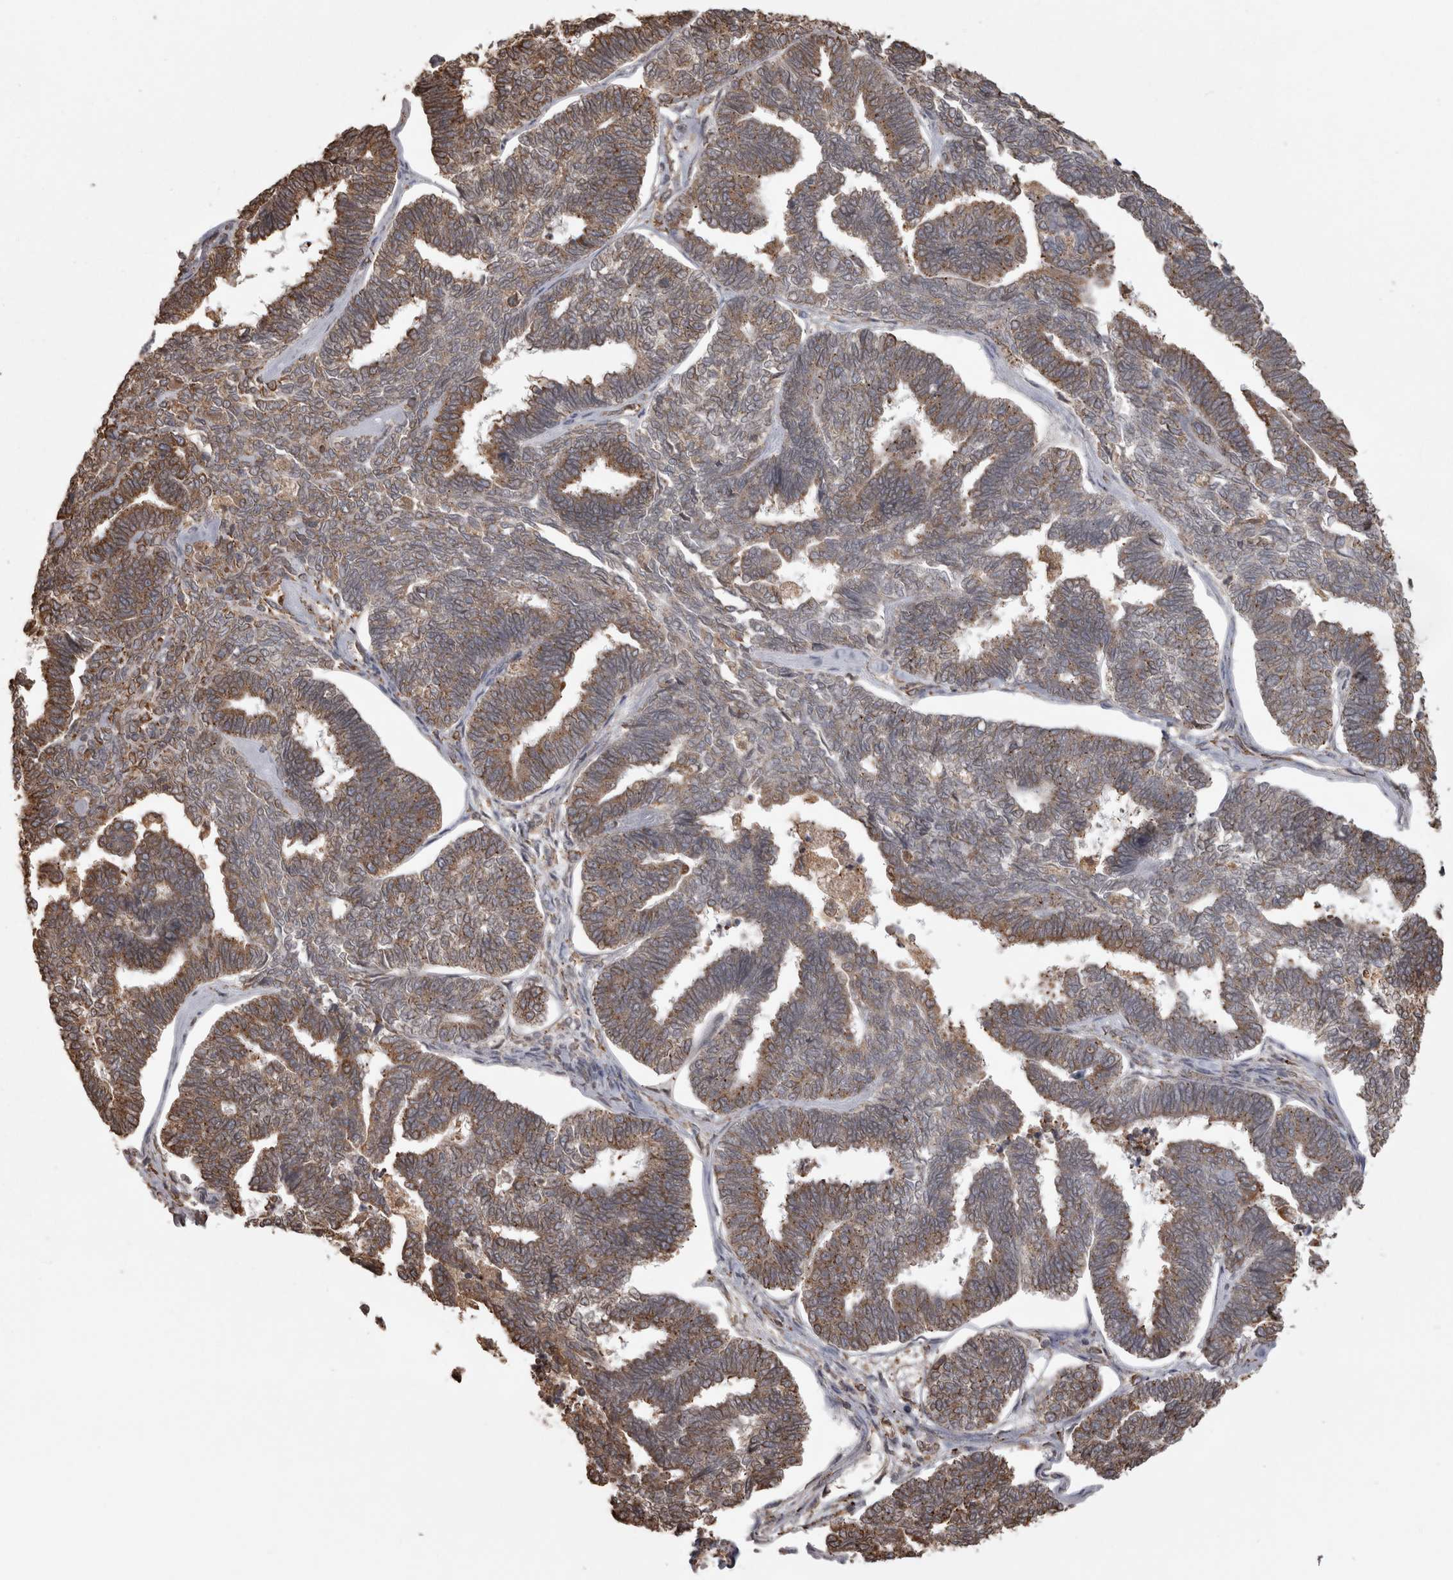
{"staining": {"intensity": "moderate", "quantity": ">75%", "location": "cytoplasmic/membranous"}, "tissue": "endometrial cancer", "cell_type": "Tumor cells", "image_type": "cancer", "snomed": [{"axis": "morphology", "description": "Adenocarcinoma, NOS"}, {"axis": "topography", "description": "Endometrium"}], "caption": "High-magnification brightfield microscopy of endometrial cancer stained with DAB (brown) and counterstained with hematoxylin (blue). tumor cells exhibit moderate cytoplasmic/membranous expression is identified in about>75% of cells.", "gene": "PON2", "patient": {"sex": "female", "age": 70}}